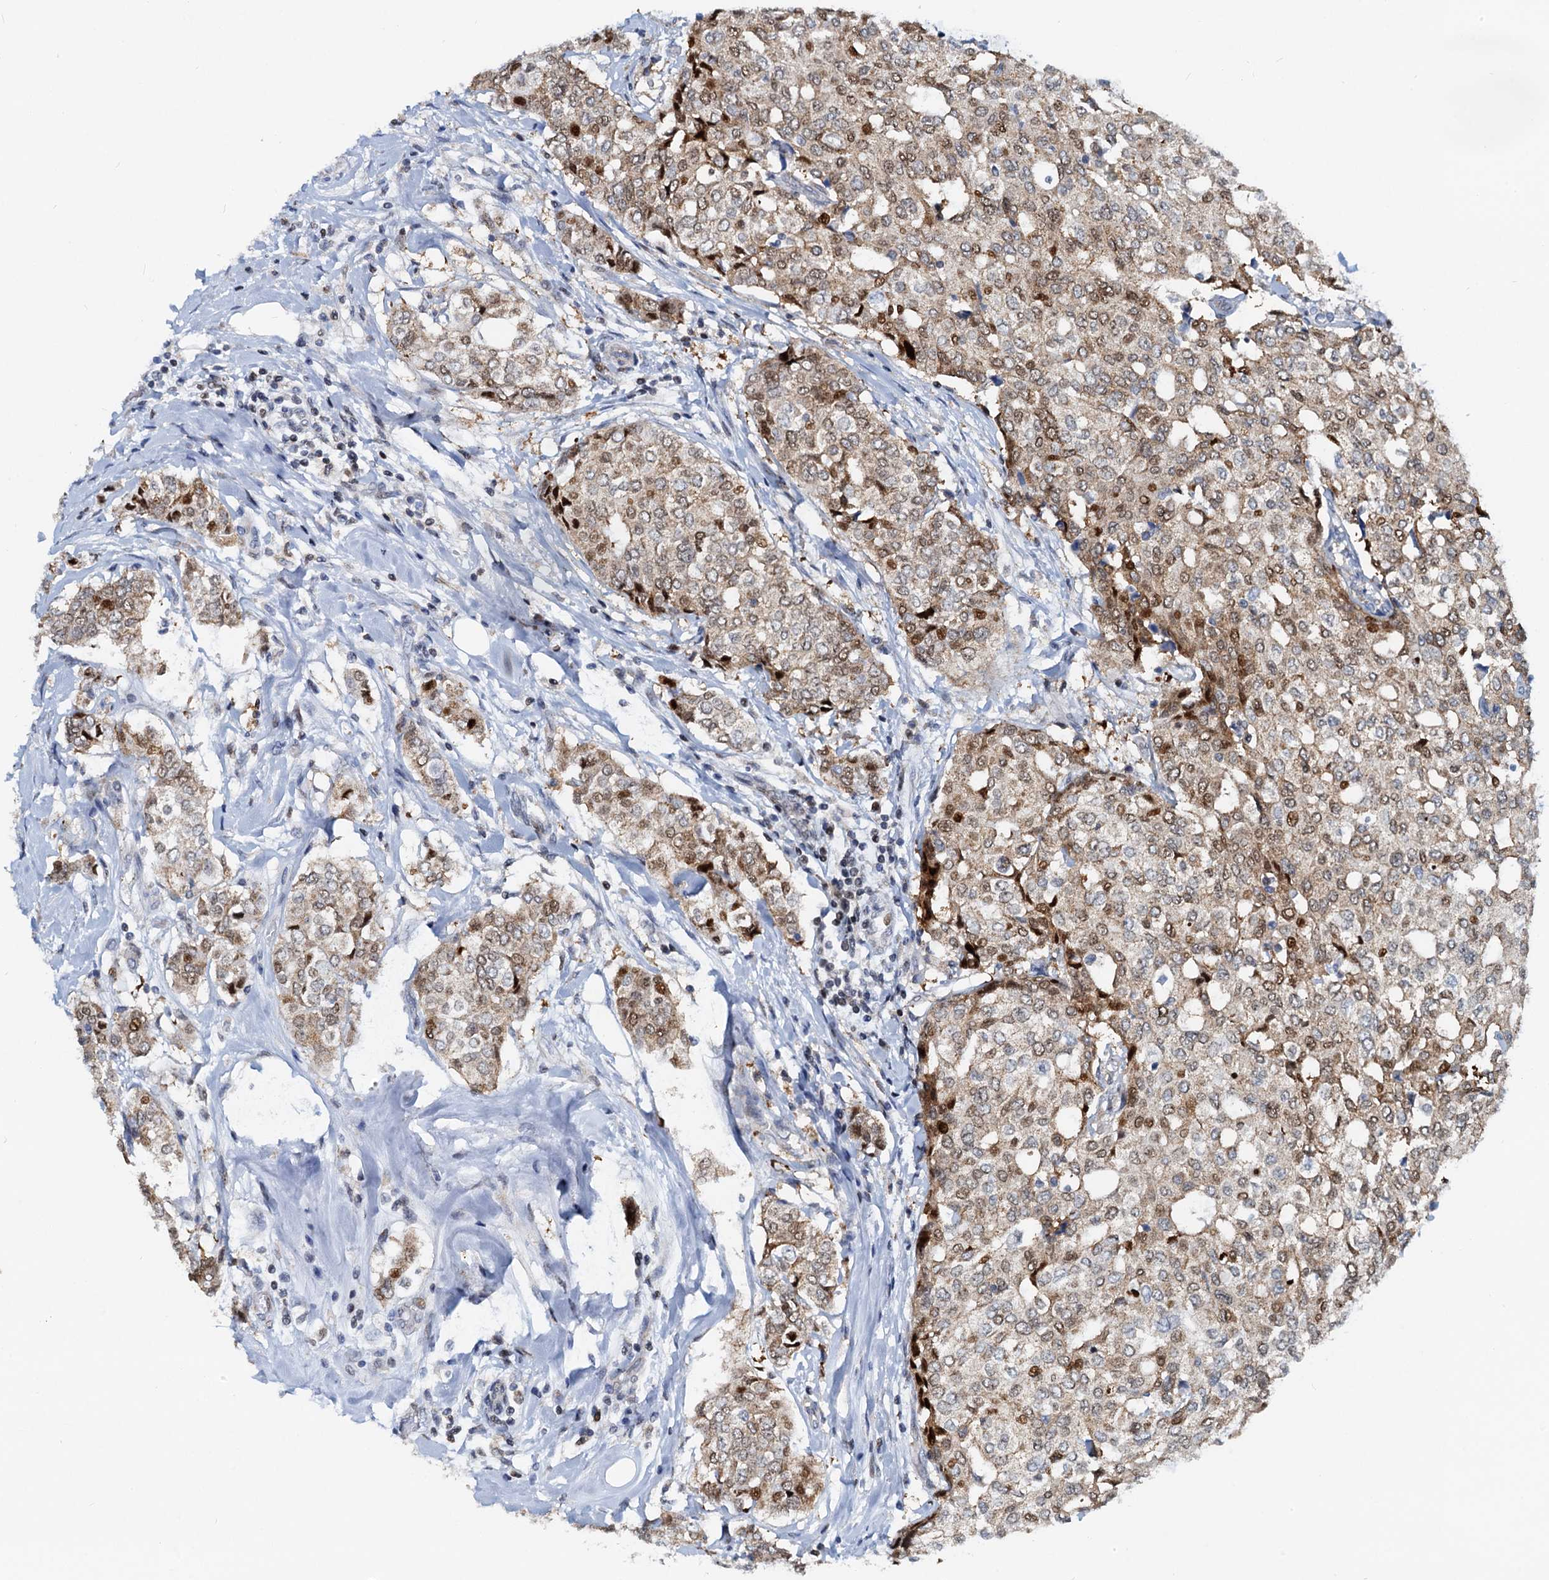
{"staining": {"intensity": "moderate", "quantity": ">75%", "location": "cytoplasmic/membranous,nuclear"}, "tissue": "breast cancer", "cell_type": "Tumor cells", "image_type": "cancer", "snomed": [{"axis": "morphology", "description": "Lobular carcinoma"}, {"axis": "topography", "description": "Breast"}], "caption": "Breast lobular carcinoma was stained to show a protein in brown. There is medium levels of moderate cytoplasmic/membranous and nuclear staining in about >75% of tumor cells.", "gene": "PTGES3", "patient": {"sex": "female", "age": 51}}